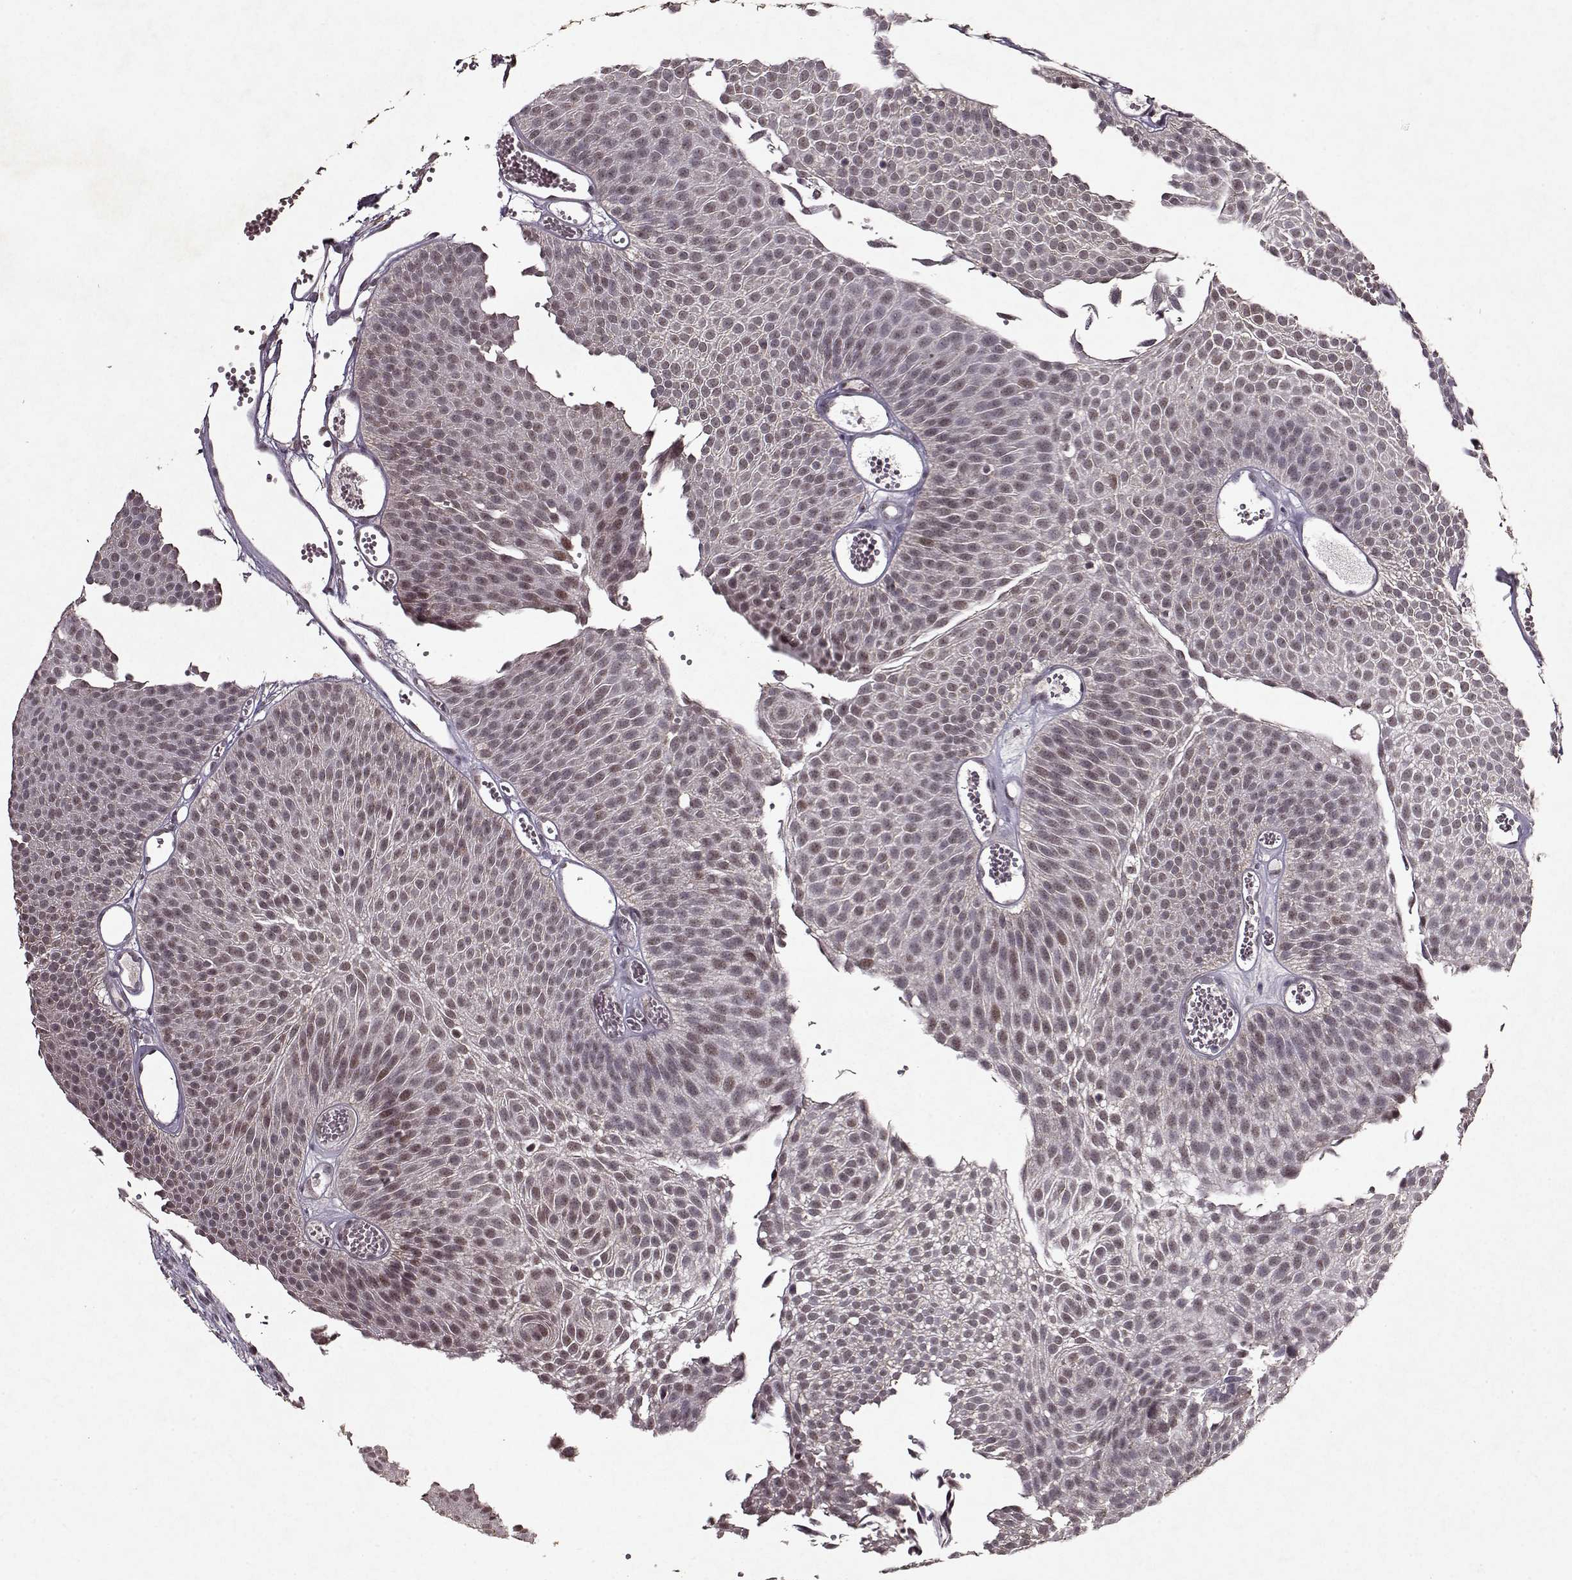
{"staining": {"intensity": "moderate", "quantity": "<25%", "location": "nuclear"}, "tissue": "urothelial cancer", "cell_type": "Tumor cells", "image_type": "cancer", "snomed": [{"axis": "morphology", "description": "Urothelial carcinoma, Low grade"}, {"axis": "topography", "description": "Urinary bladder"}], "caption": "Protein expression analysis of human urothelial carcinoma (low-grade) reveals moderate nuclear positivity in approximately <25% of tumor cells. The staining was performed using DAB to visualize the protein expression in brown, while the nuclei were stained in blue with hematoxylin (Magnification: 20x).", "gene": "PSMA7", "patient": {"sex": "male", "age": 52}}